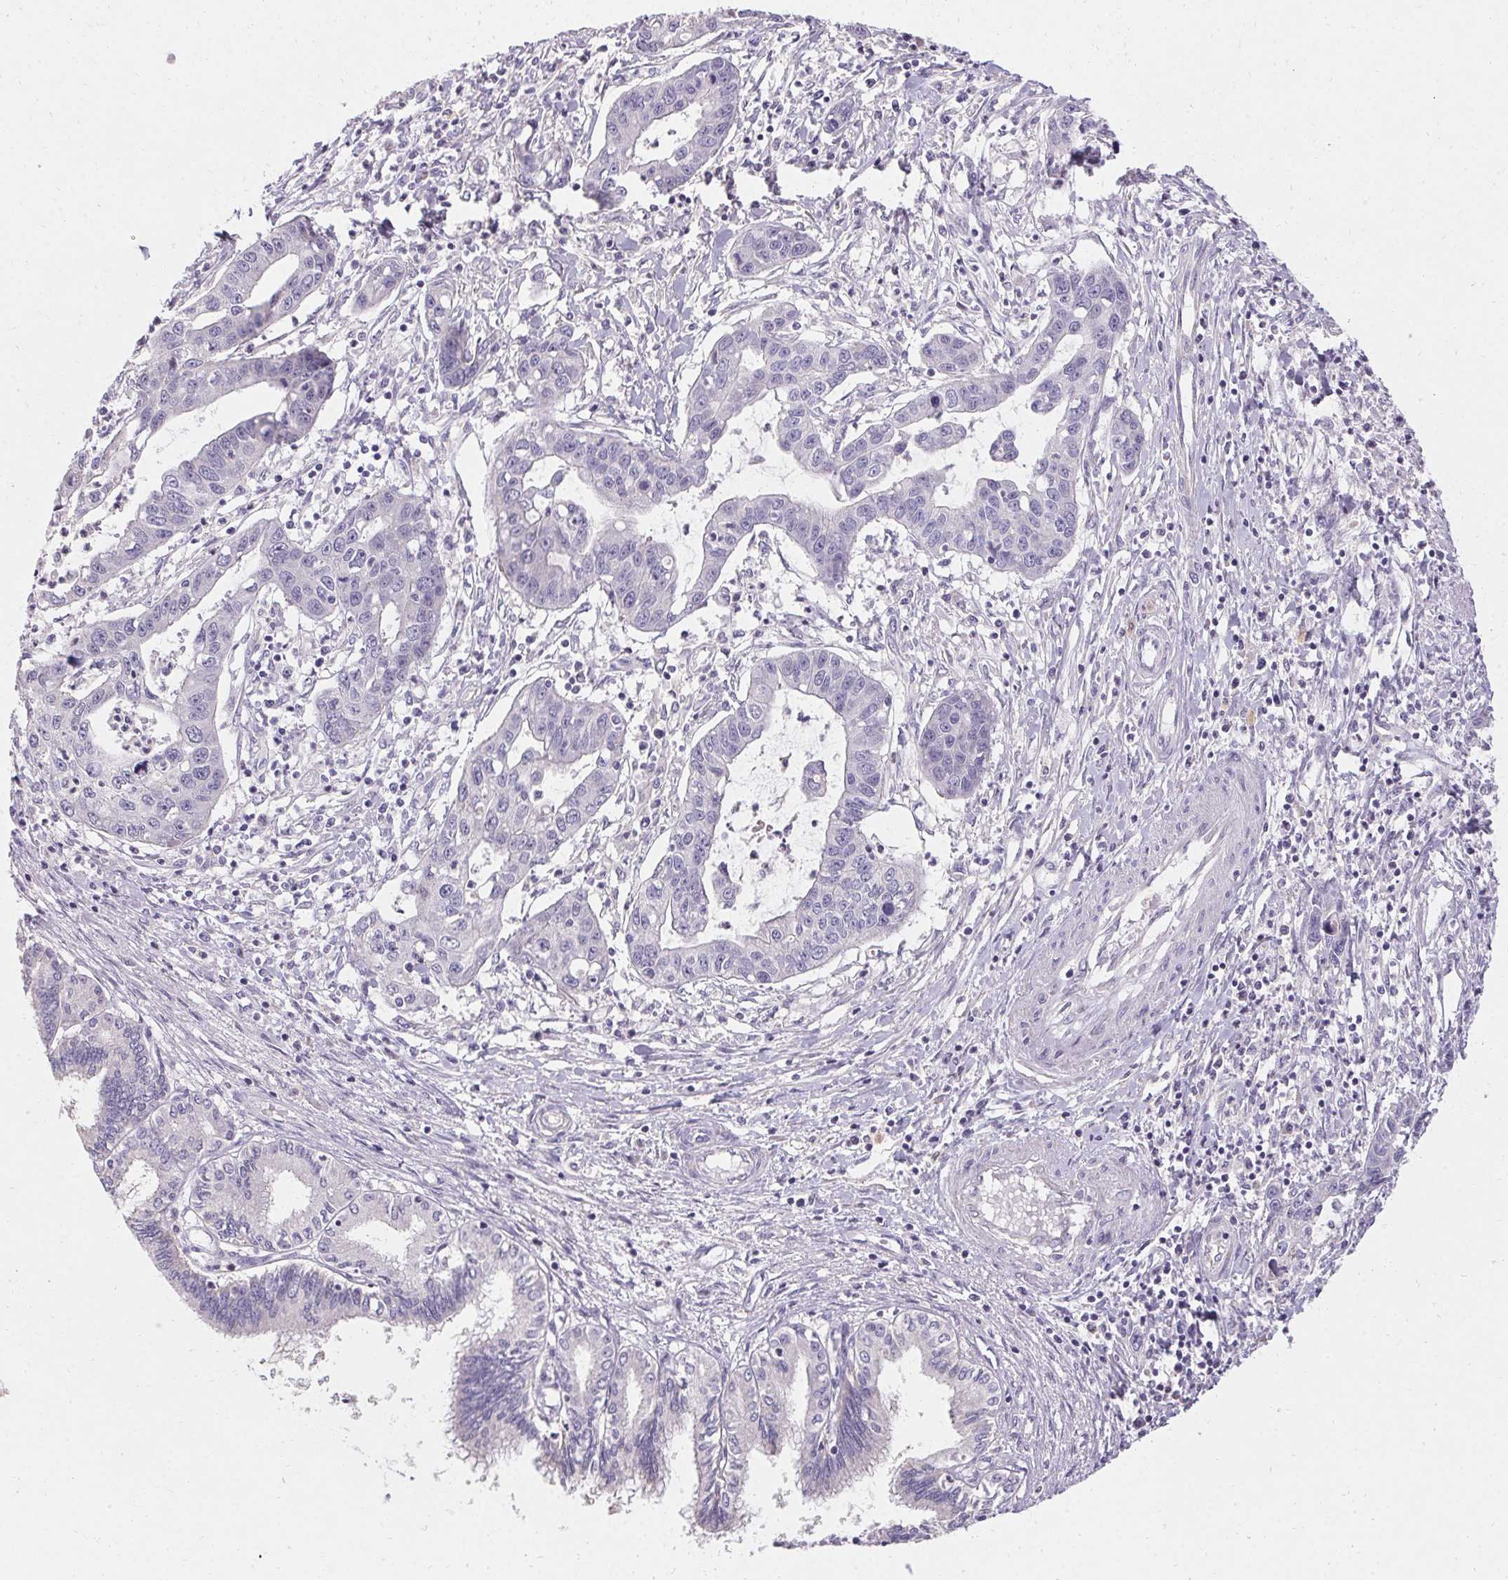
{"staining": {"intensity": "negative", "quantity": "none", "location": "none"}, "tissue": "liver cancer", "cell_type": "Tumor cells", "image_type": "cancer", "snomed": [{"axis": "morphology", "description": "Cholangiocarcinoma"}, {"axis": "topography", "description": "Liver"}], "caption": "Immunohistochemistry of liver cancer (cholangiocarcinoma) shows no positivity in tumor cells.", "gene": "TRIP13", "patient": {"sex": "male", "age": 58}}